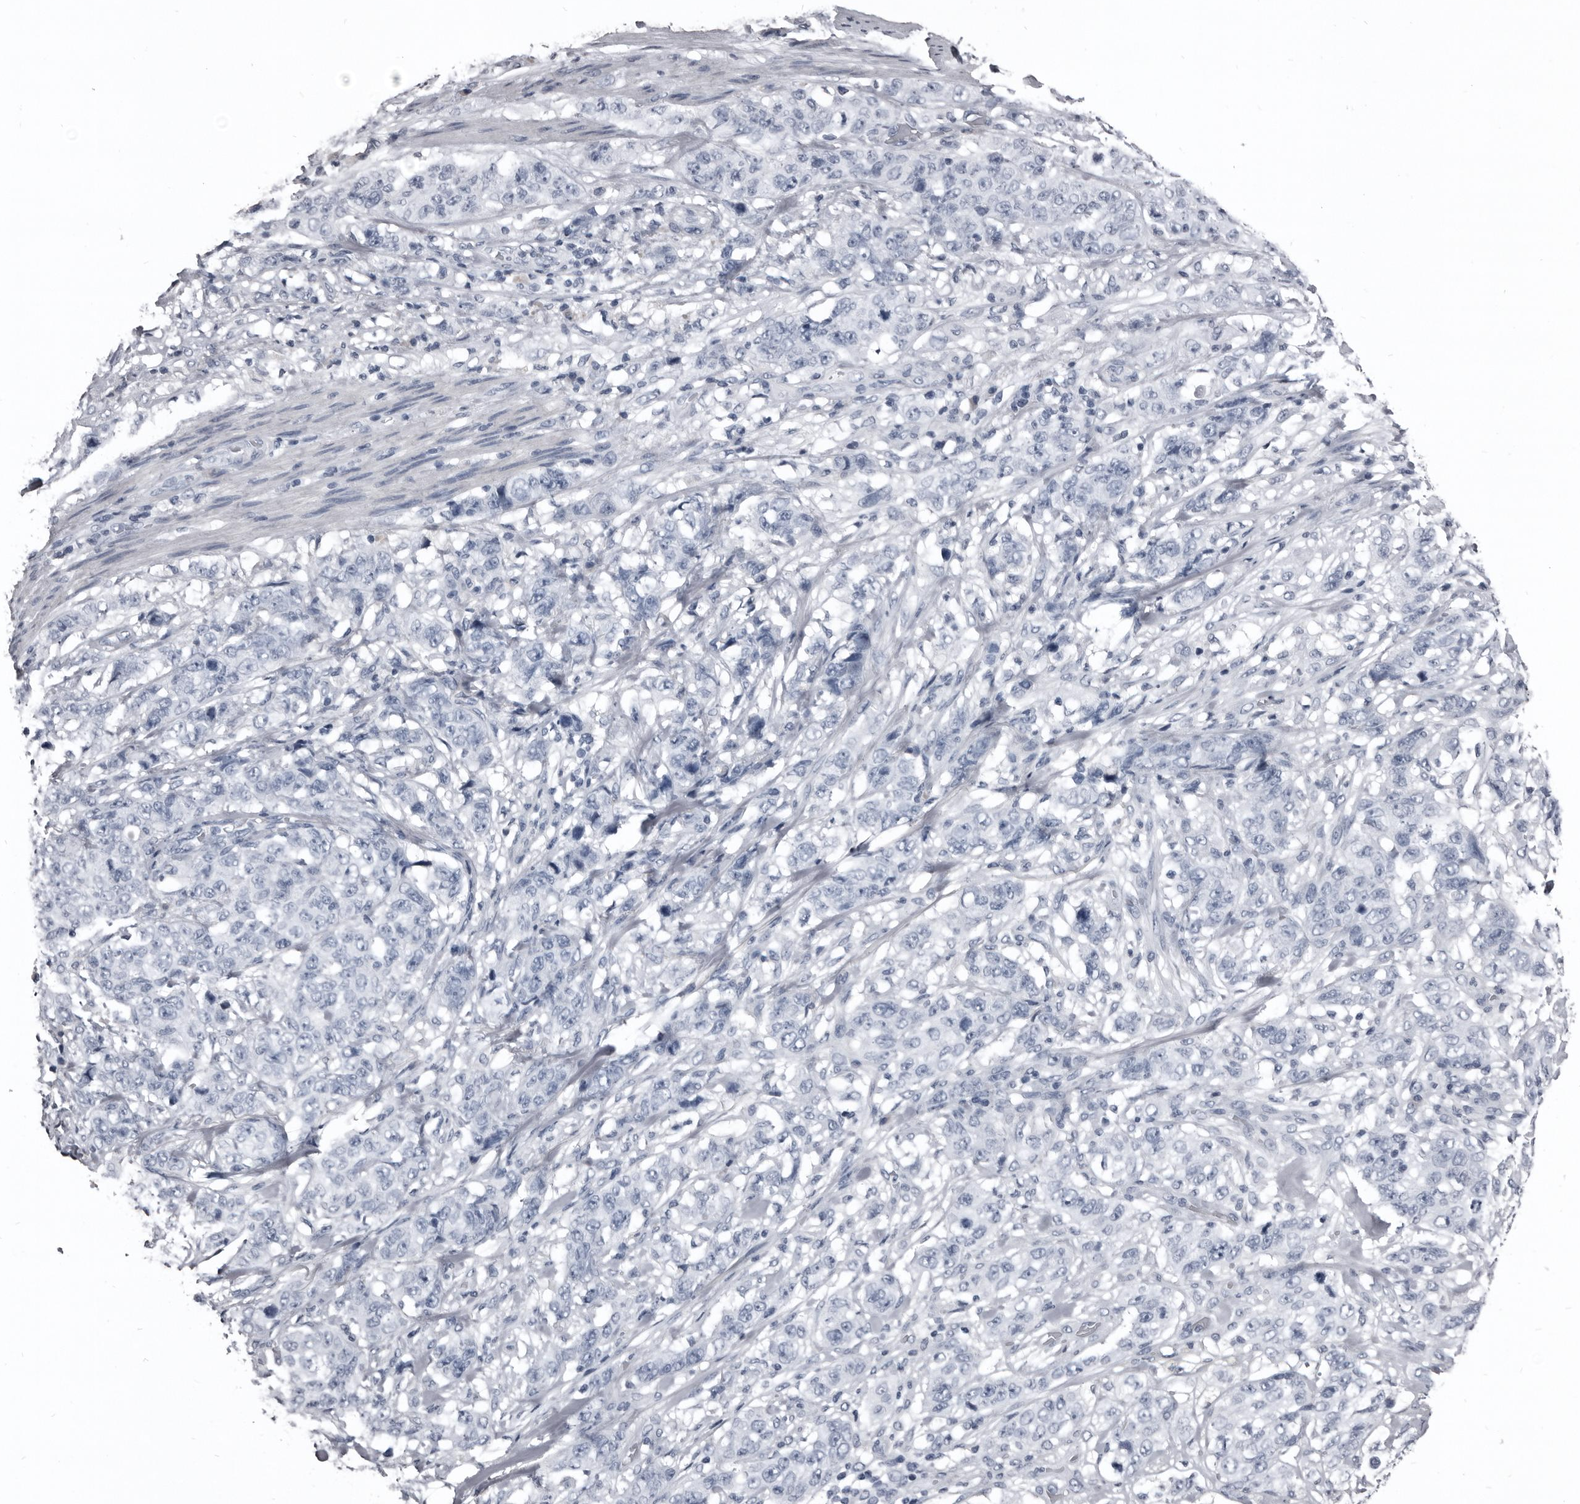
{"staining": {"intensity": "negative", "quantity": "none", "location": "none"}, "tissue": "stomach cancer", "cell_type": "Tumor cells", "image_type": "cancer", "snomed": [{"axis": "morphology", "description": "Adenocarcinoma, NOS"}, {"axis": "topography", "description": "Stomach"}], "caption": "Protein analysis of stomach cancer (adenocarcinoma) reveals no significant staining in tumor cells.", "gene": "GREB1", "patient": {"sex": "male", "age": 48}}